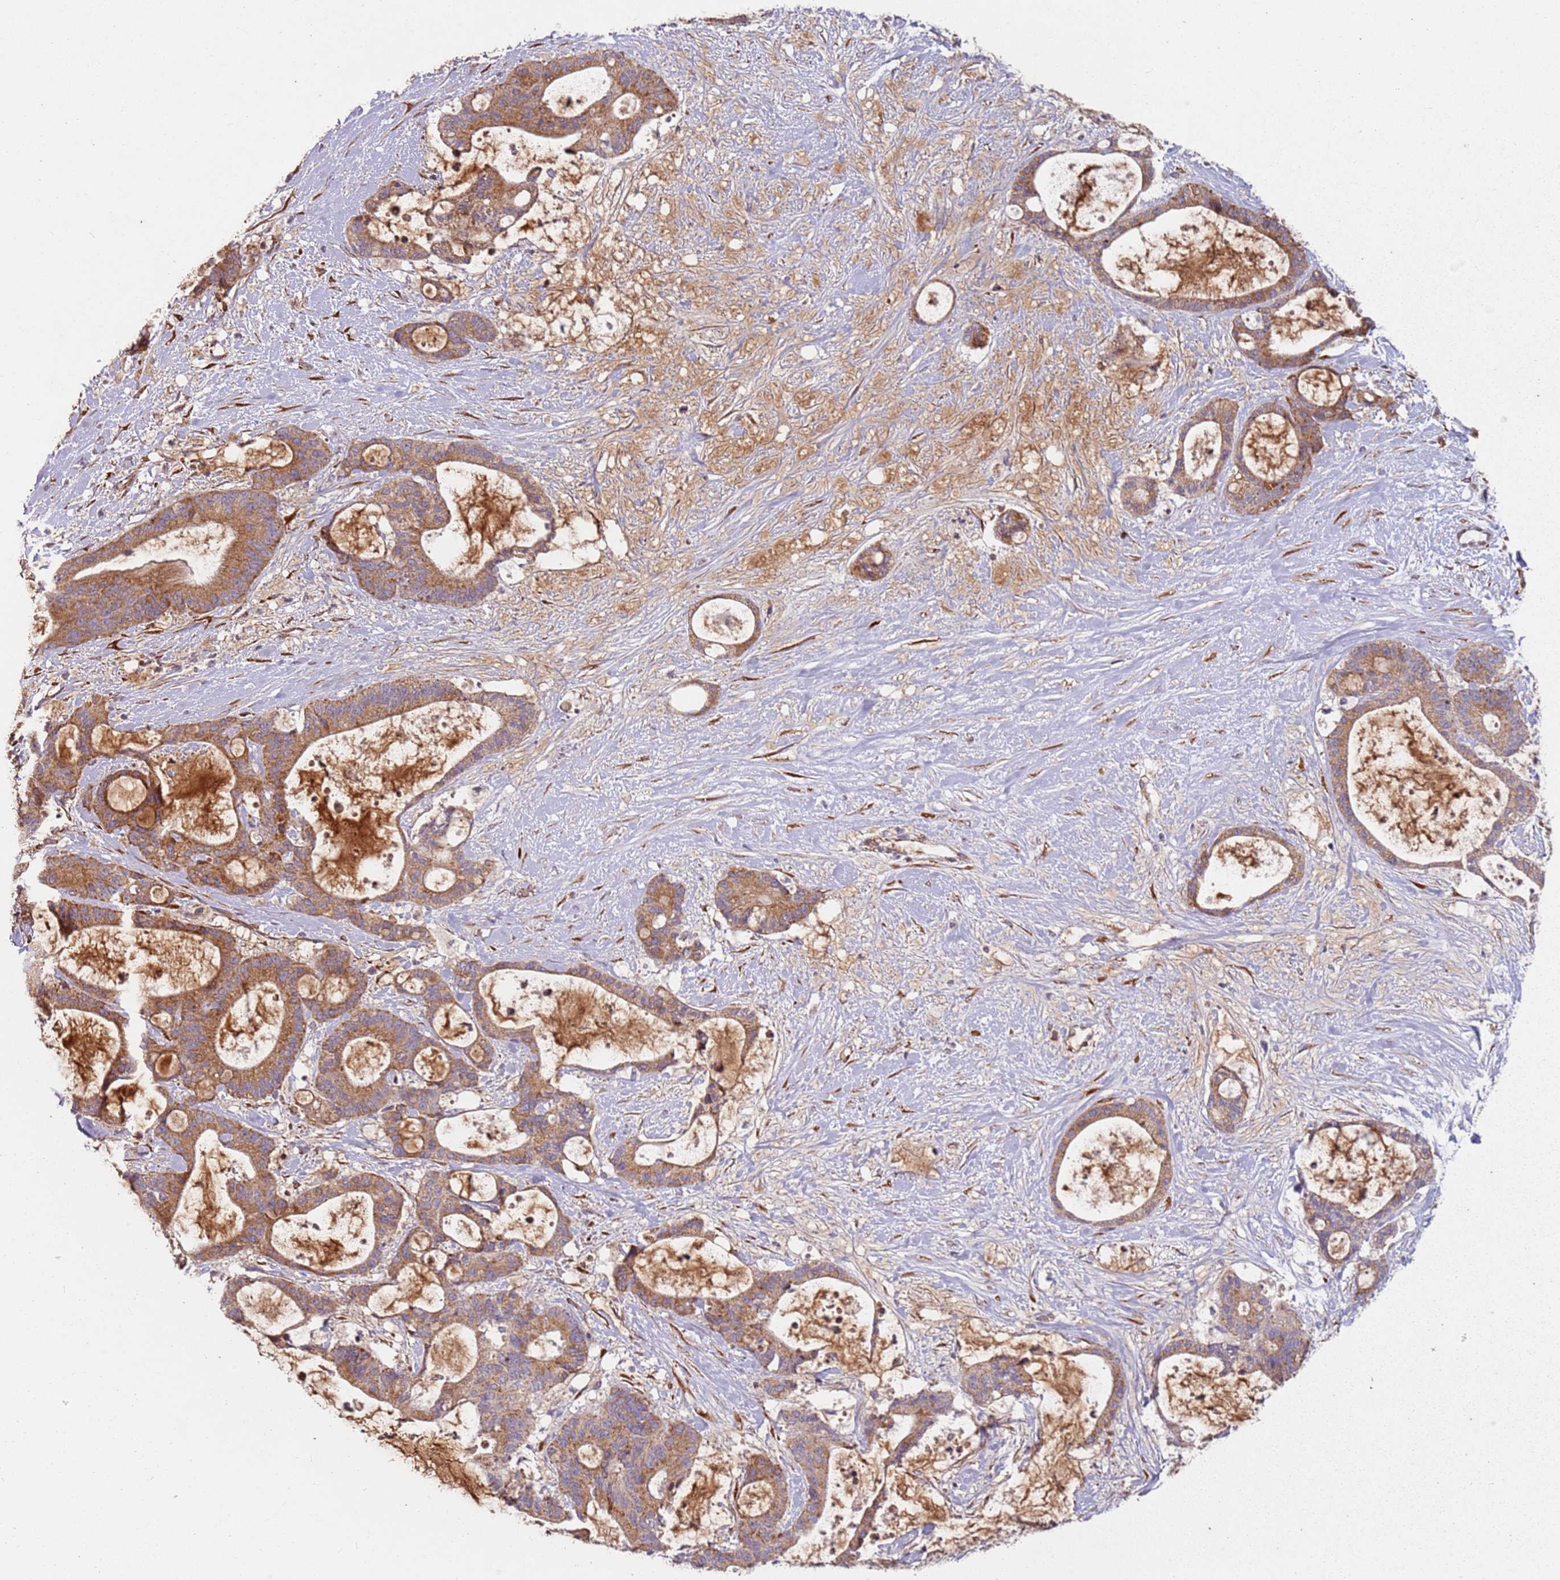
{"staining": {"intensity": "moderate", "quantity": ">75%", "location": "cytoplasmic/membranous"}, "tissue": "liver cancer", "cell_type": "Tumor cells", "image_type": "cancer", "snomed": [{"axis": "morphology", "description": "Normal tissue, NOS"}, {"axis": "morphology", "description": "Cholangiocarcinoma"}, {"axis": "topography", "description": "Liver"}, {"axis": "topography", "description": "Peripheral nerve tissue"}], "caption": "Cholangiocarcinoma (liver) was stained to show a protein in brown. There is medium levels of moderate cytoplasmic/membranous expression in approximately >75% of tumor cells. Nuclei are stained in blue.", "gene": "ARFRP1", "patient": {"sex": "female", "age": 73}}